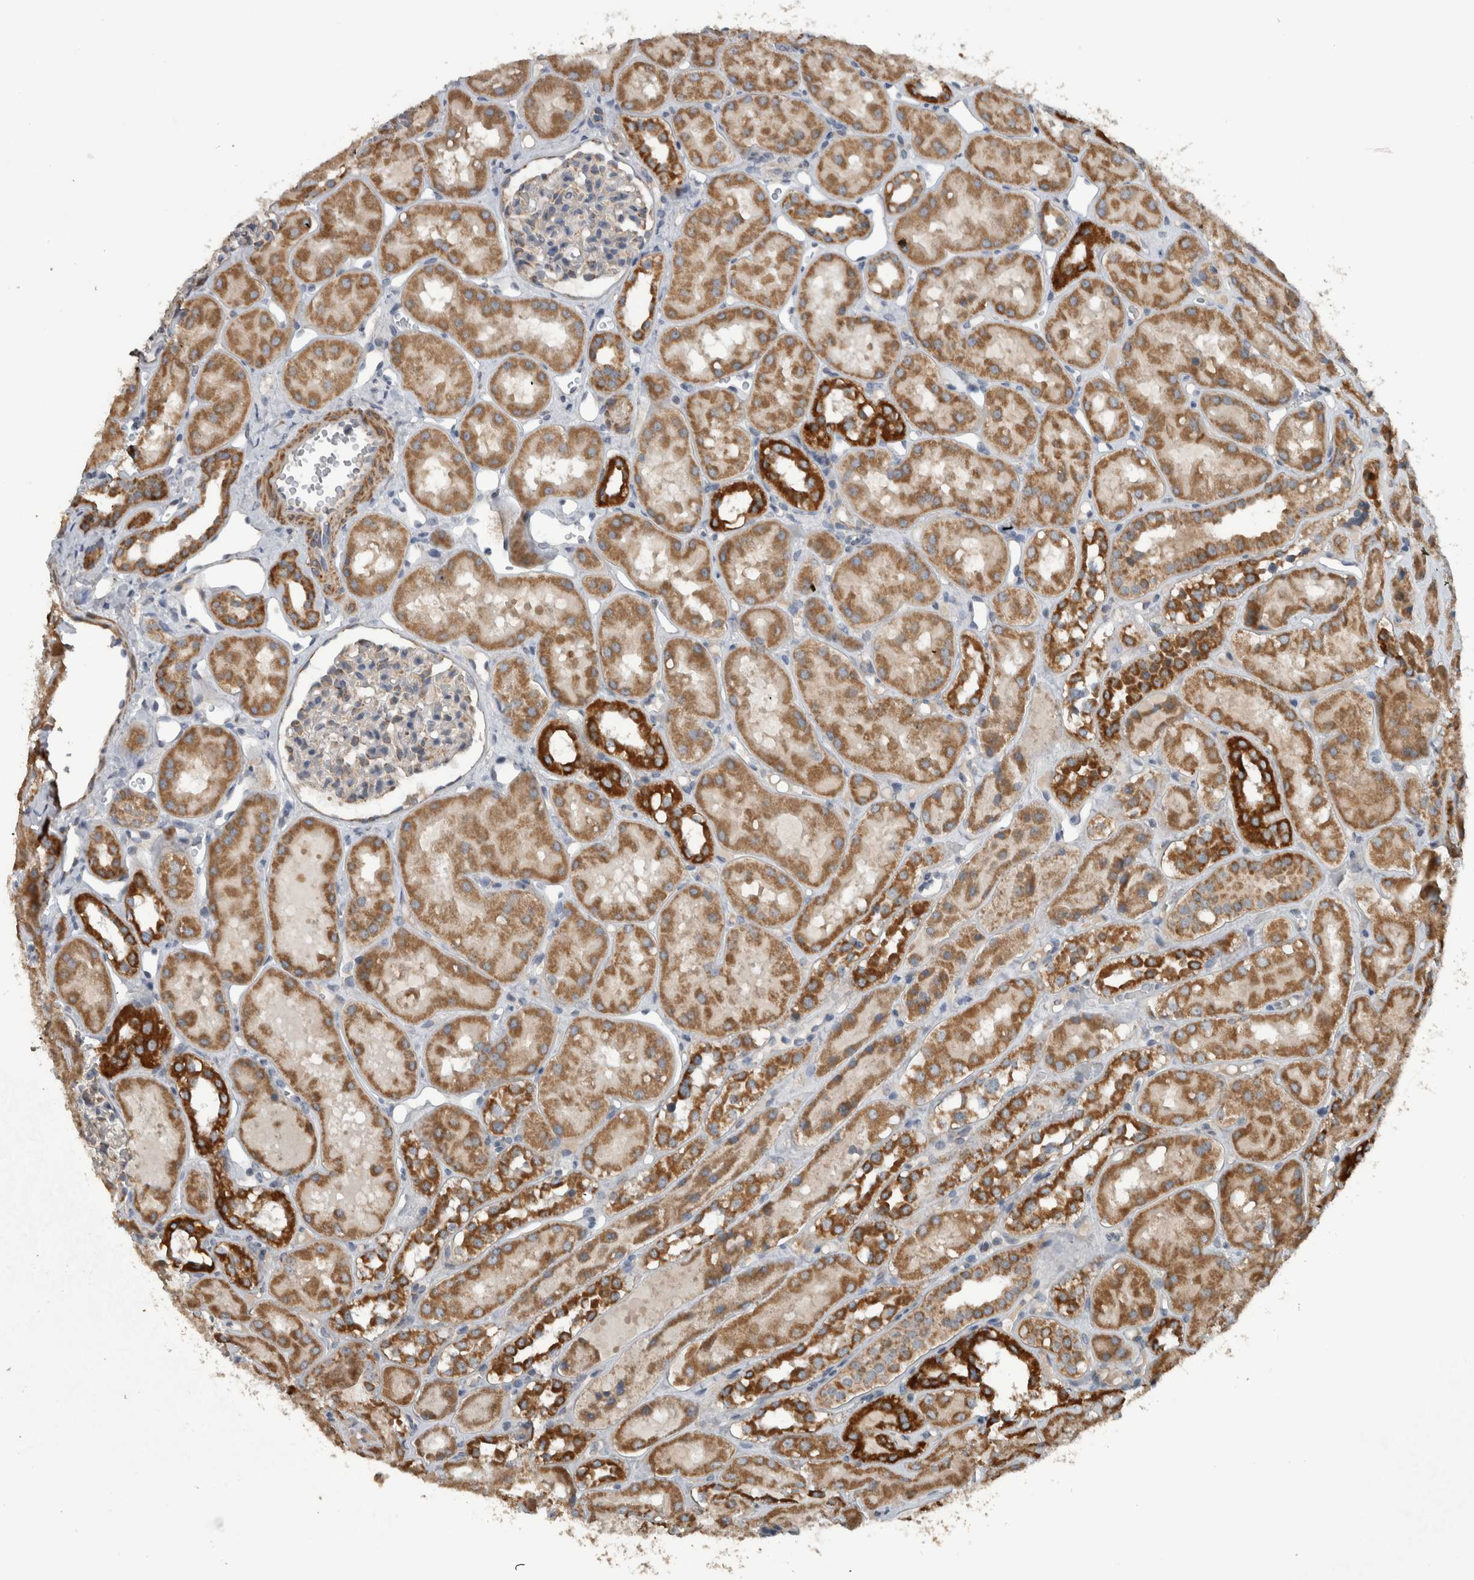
{"staining": {"intensity": "moderate", "quantity": "<25%", "location": "cytoplasmic/membranous"}, "tissue": "kidney", "cell_type": "Cells in glomeruli", "image_type": "normal", "snomed": [{"axis": "morphology", "description": "Normal tissue, NOS"}, {"axis": "topography", "description": "Kidney"}], "caption": "Immunohistochemical staining of benign kidney shows moderate cytoplasmic/membranous protein positivity in about <25% of cells in glomeruli.", "gene": "ARMC1", "patient": {"sex": "male", "age": 16}}